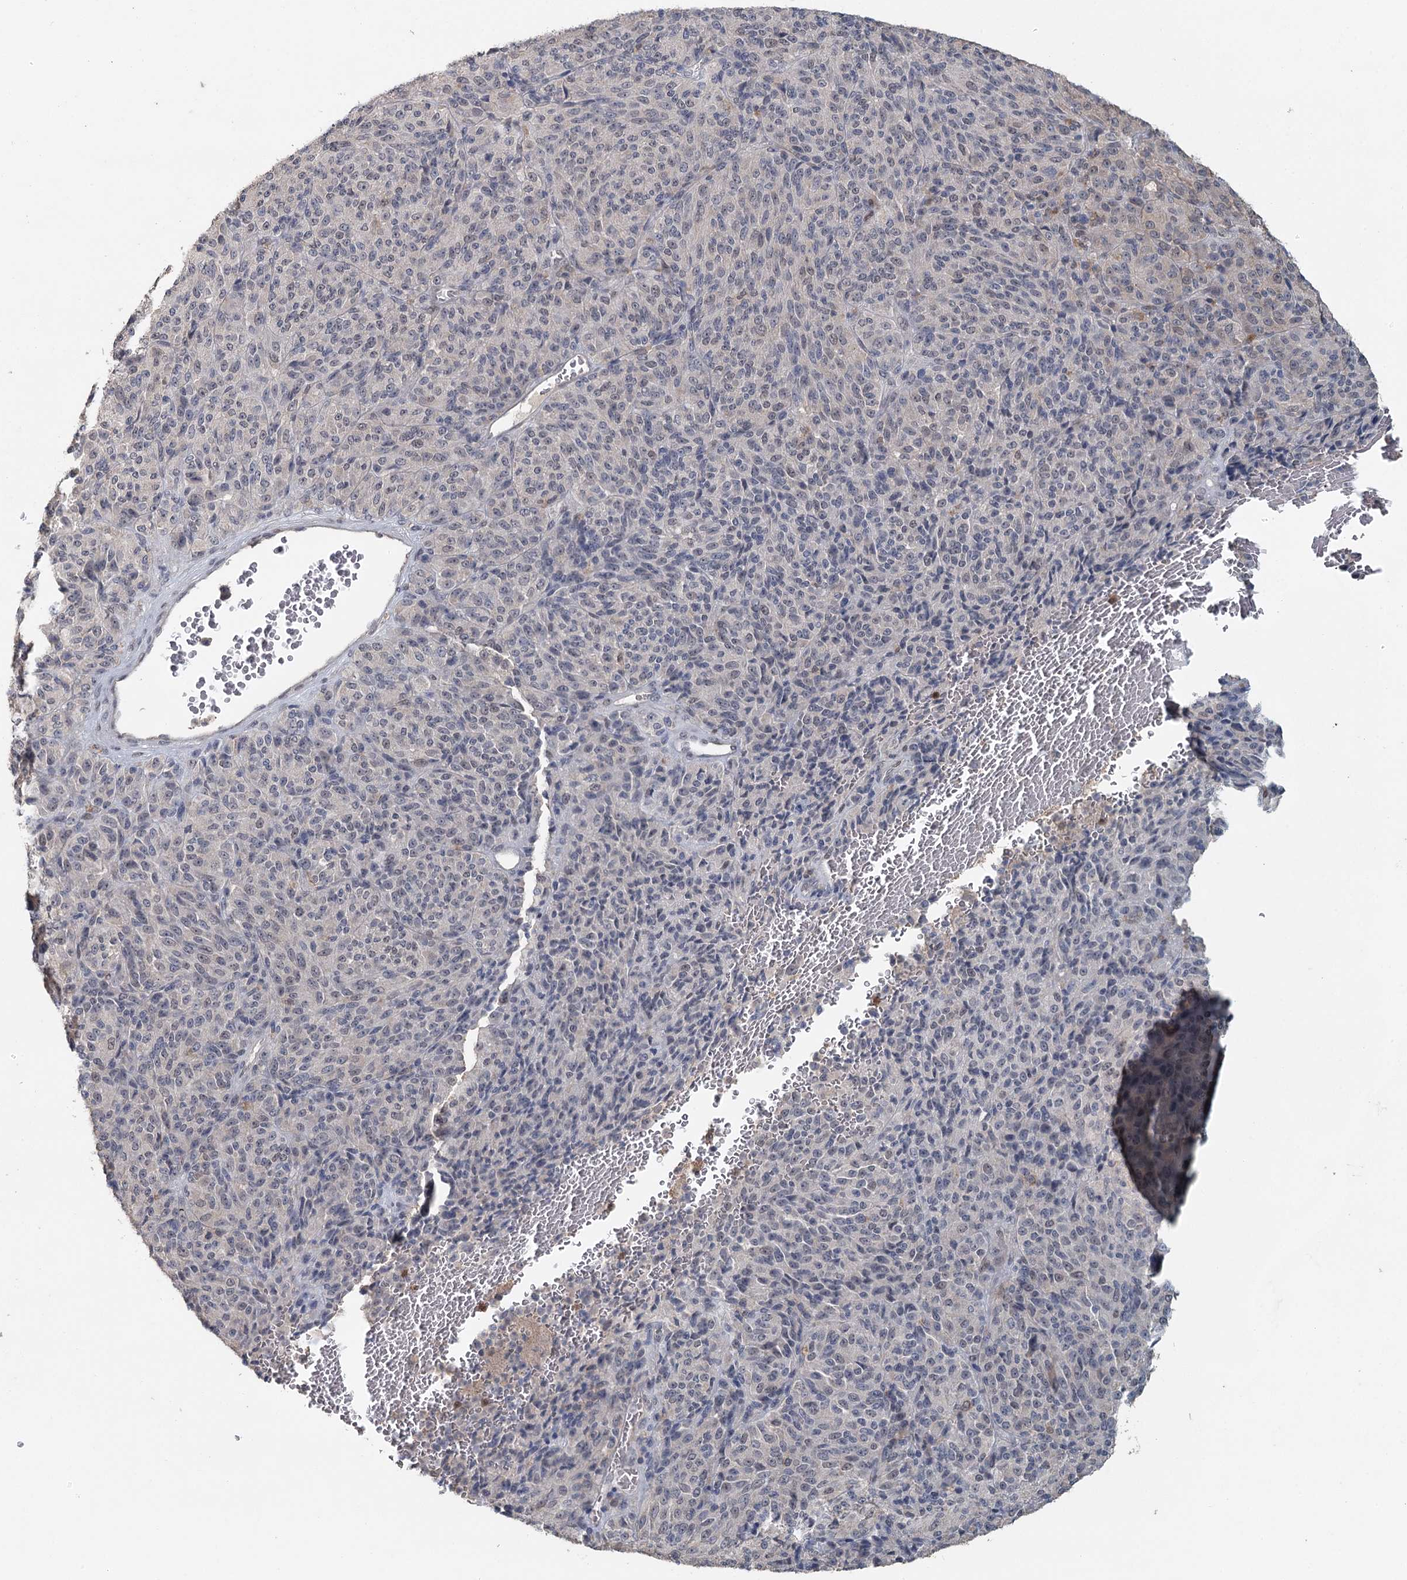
{"staining": {"intensity": "negative", "quantity": "none", "location": "none"}, "tissue": "melanoma", "cell_type": "Tumor cells", "image_type": "cancer", "snomed": [{"axis": "morphology", "description": "Malignant melanoma, Metastatic site"}, {"axis": "topography", "description": "Brain"}], "caption": "DAB immunohistochemical staining of human melanoma displays no significant staining in tumor cells.", "gene": "ADK", "patient": {"sex": "female", "age": 56}}